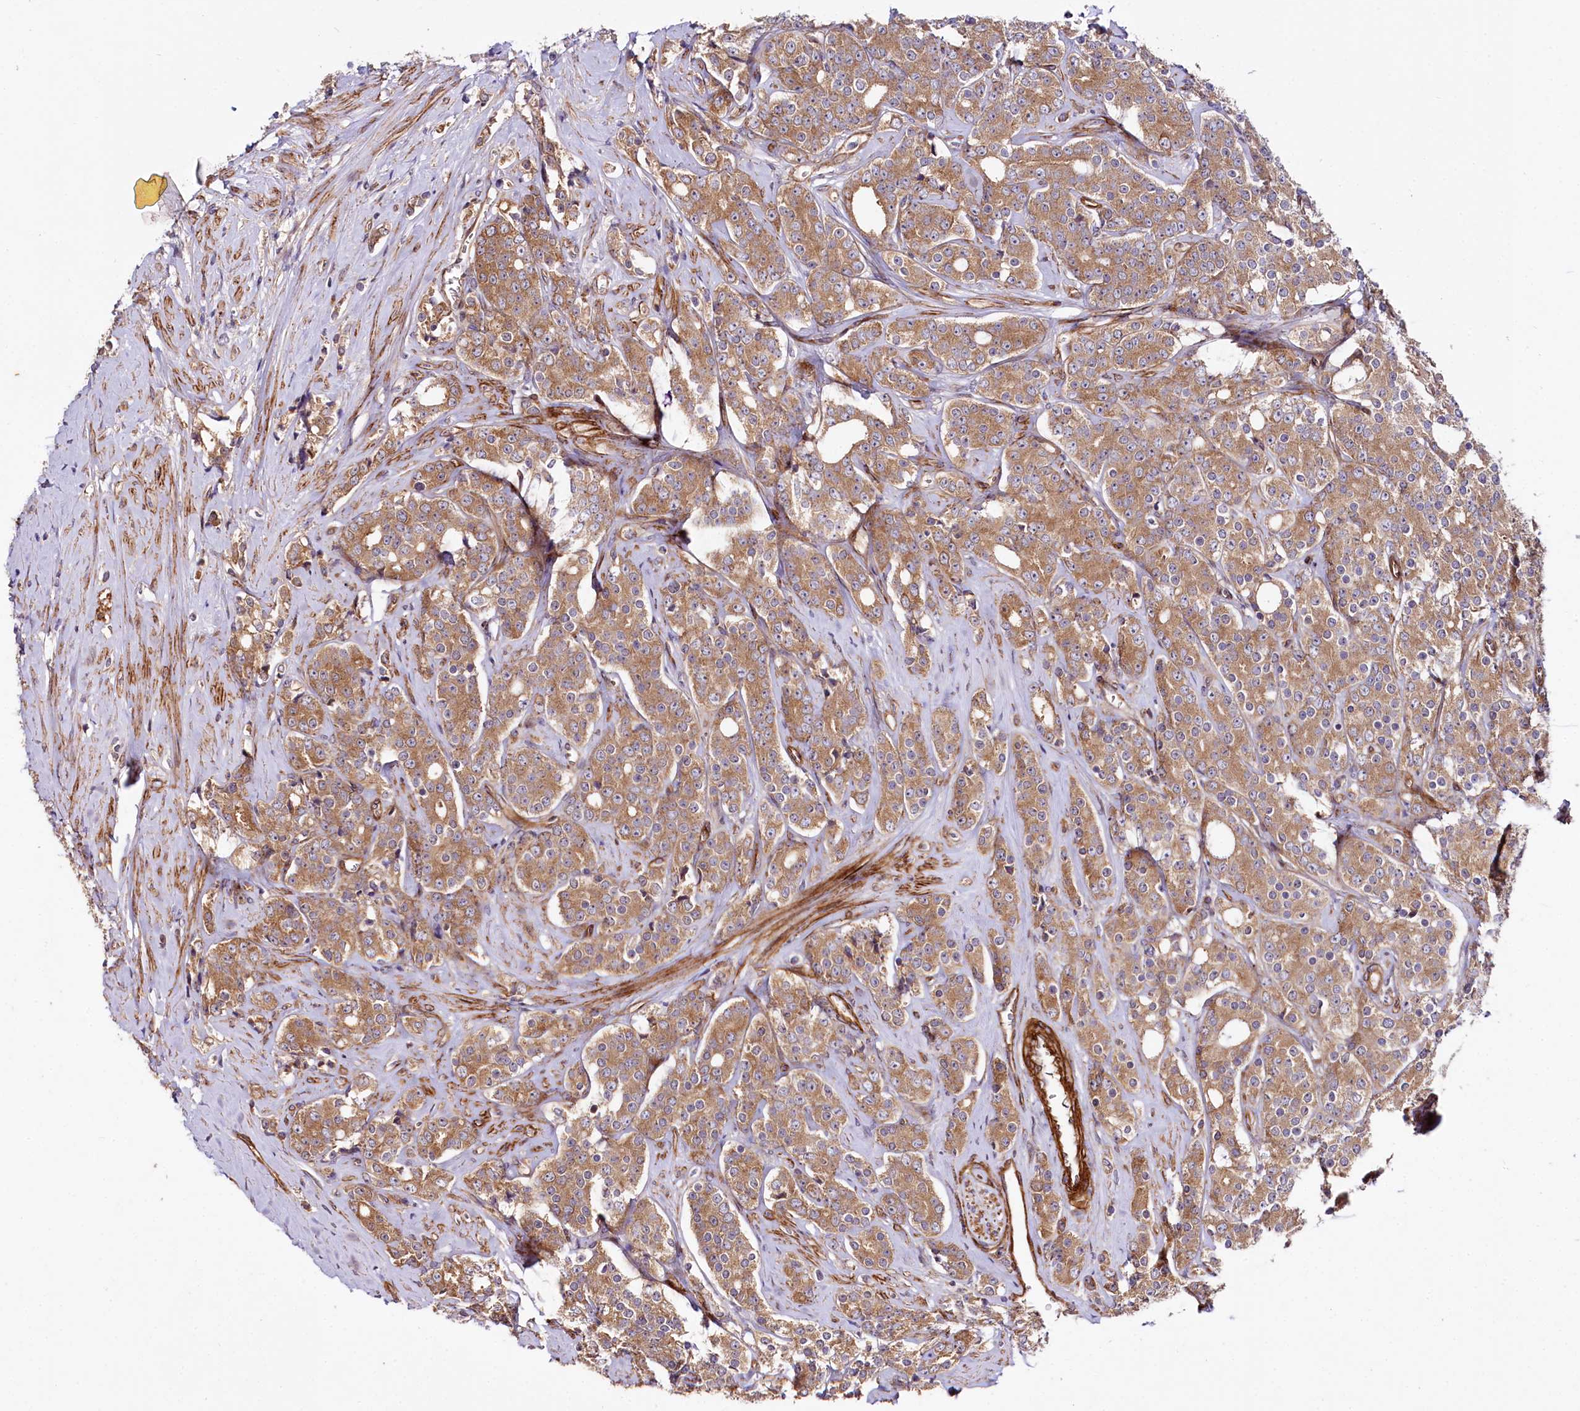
{"staining": {"intensity": "moderate", "quantity": ">75%", "location": "cytoplasmic/membranous"}, "tissue": "prostate cancer", "cell_type": "Tumor cells", "image_type": "cancer", "snomed": [{"axis": "morphology", "description": "Adenocarcinoma, High grade"}, {"axis": "topography", "description": "Prostate"}], "caption": "Immunohistochemical staining of high-grade adenocarcinoma (prostate) shows moderate cytoplasmic/membranous protein expression in approximately >75% of tumor cells. The staining is performed using DAB brown chromogen to label protein expression. The nuclei are counter-stained blue using hematoxylin.", "gene": "SPATS2", "patient": {"sex": "male", "age": 62}}